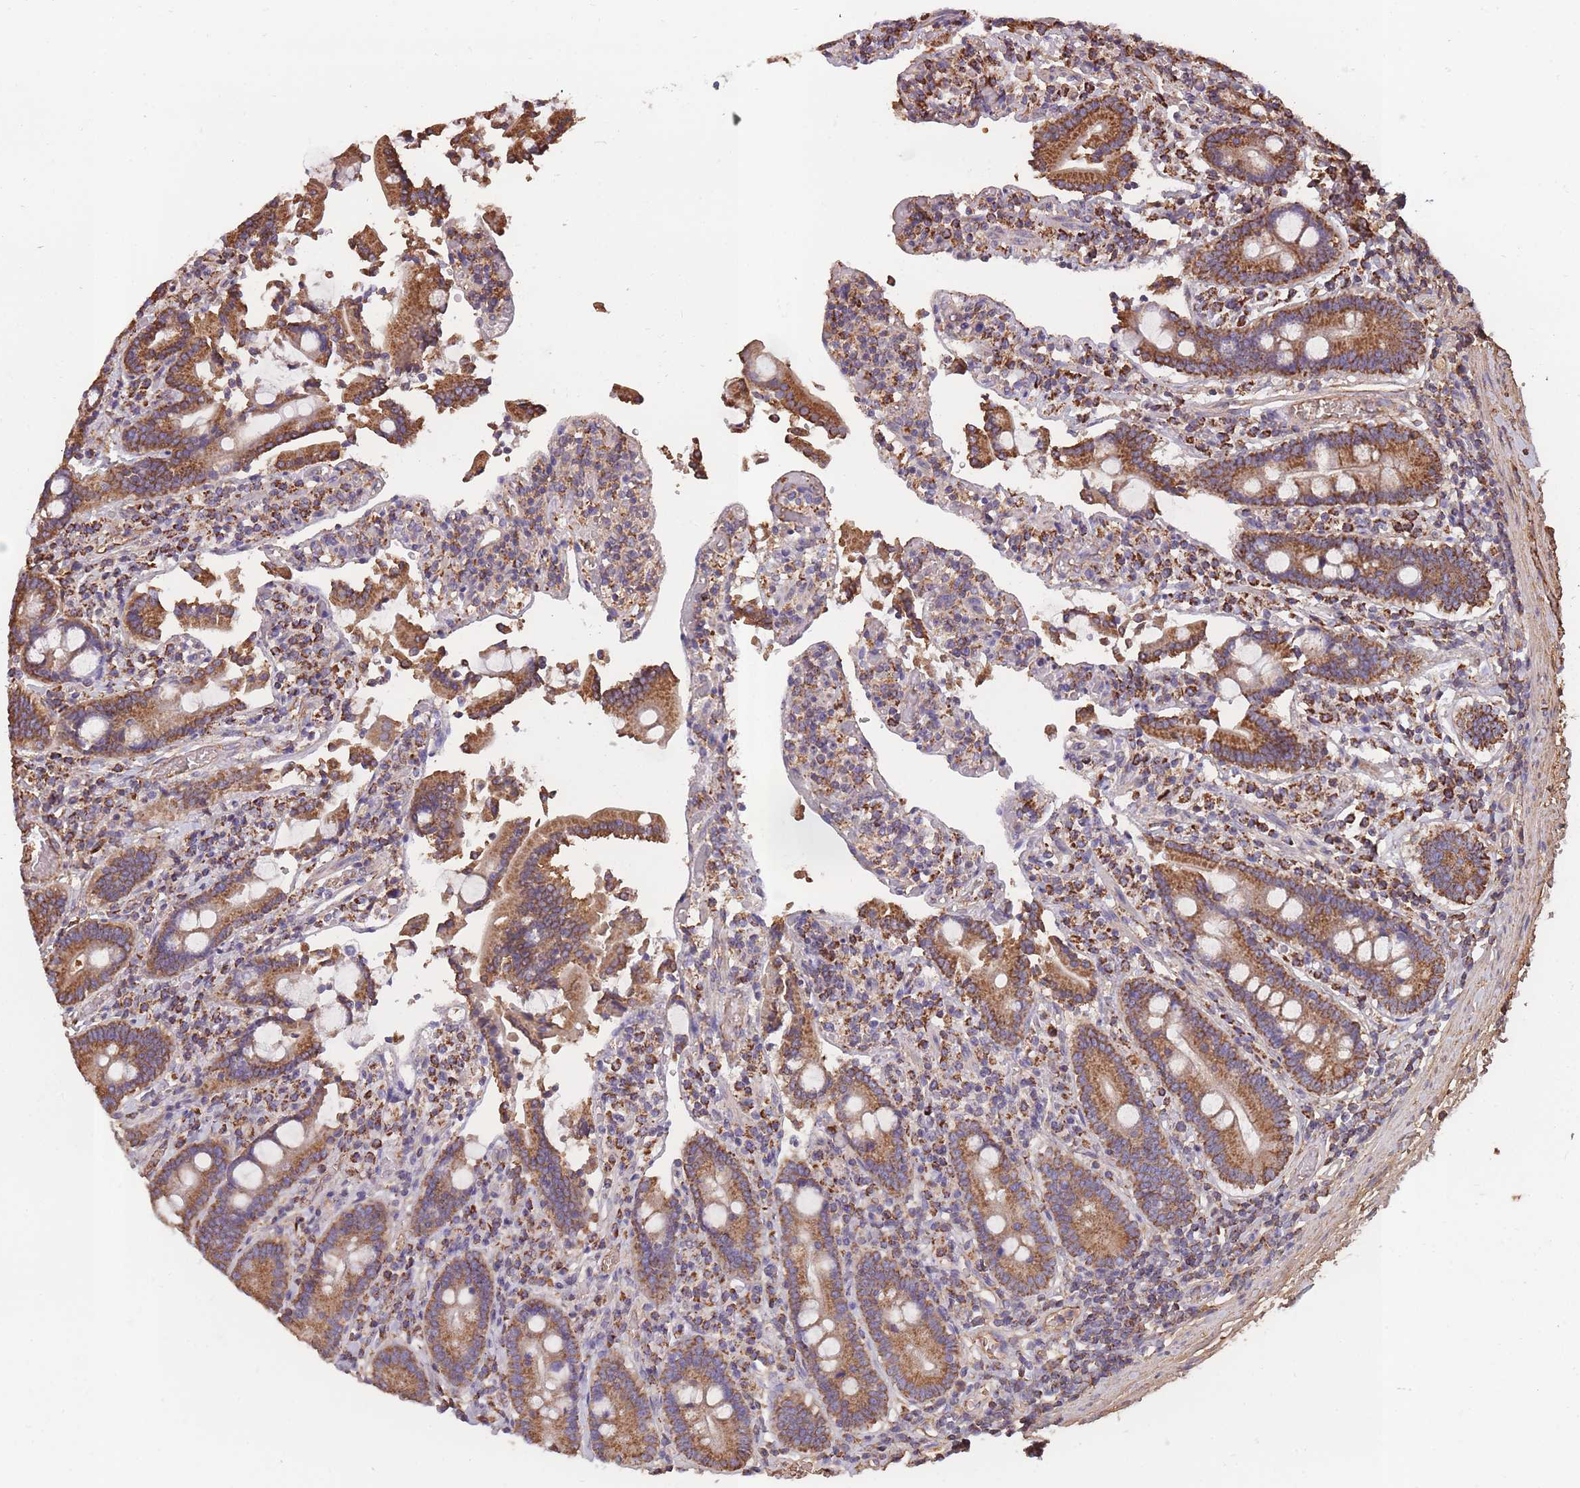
{"staining": {"intensity": "moderate", "quantity": ">75%", "location": "cytoplasmic/membranous"}, "tissue": "duodenum", "cell_type": "Glandular cells", "image_type": "normal", "snomed": [{"axis": "morphology", "description": "Normal tissue, NOS"}, {"axis": "topography", "description": "Duodenum"}], "caption": "DAB immunohistochemical staining of benign human duodenum shows moderate cytoplasmic/membranous protein staining in approximately >75% of glandular cells.", "gene": "KAT2A", "patient": {"sex": "male", "age": 55}}